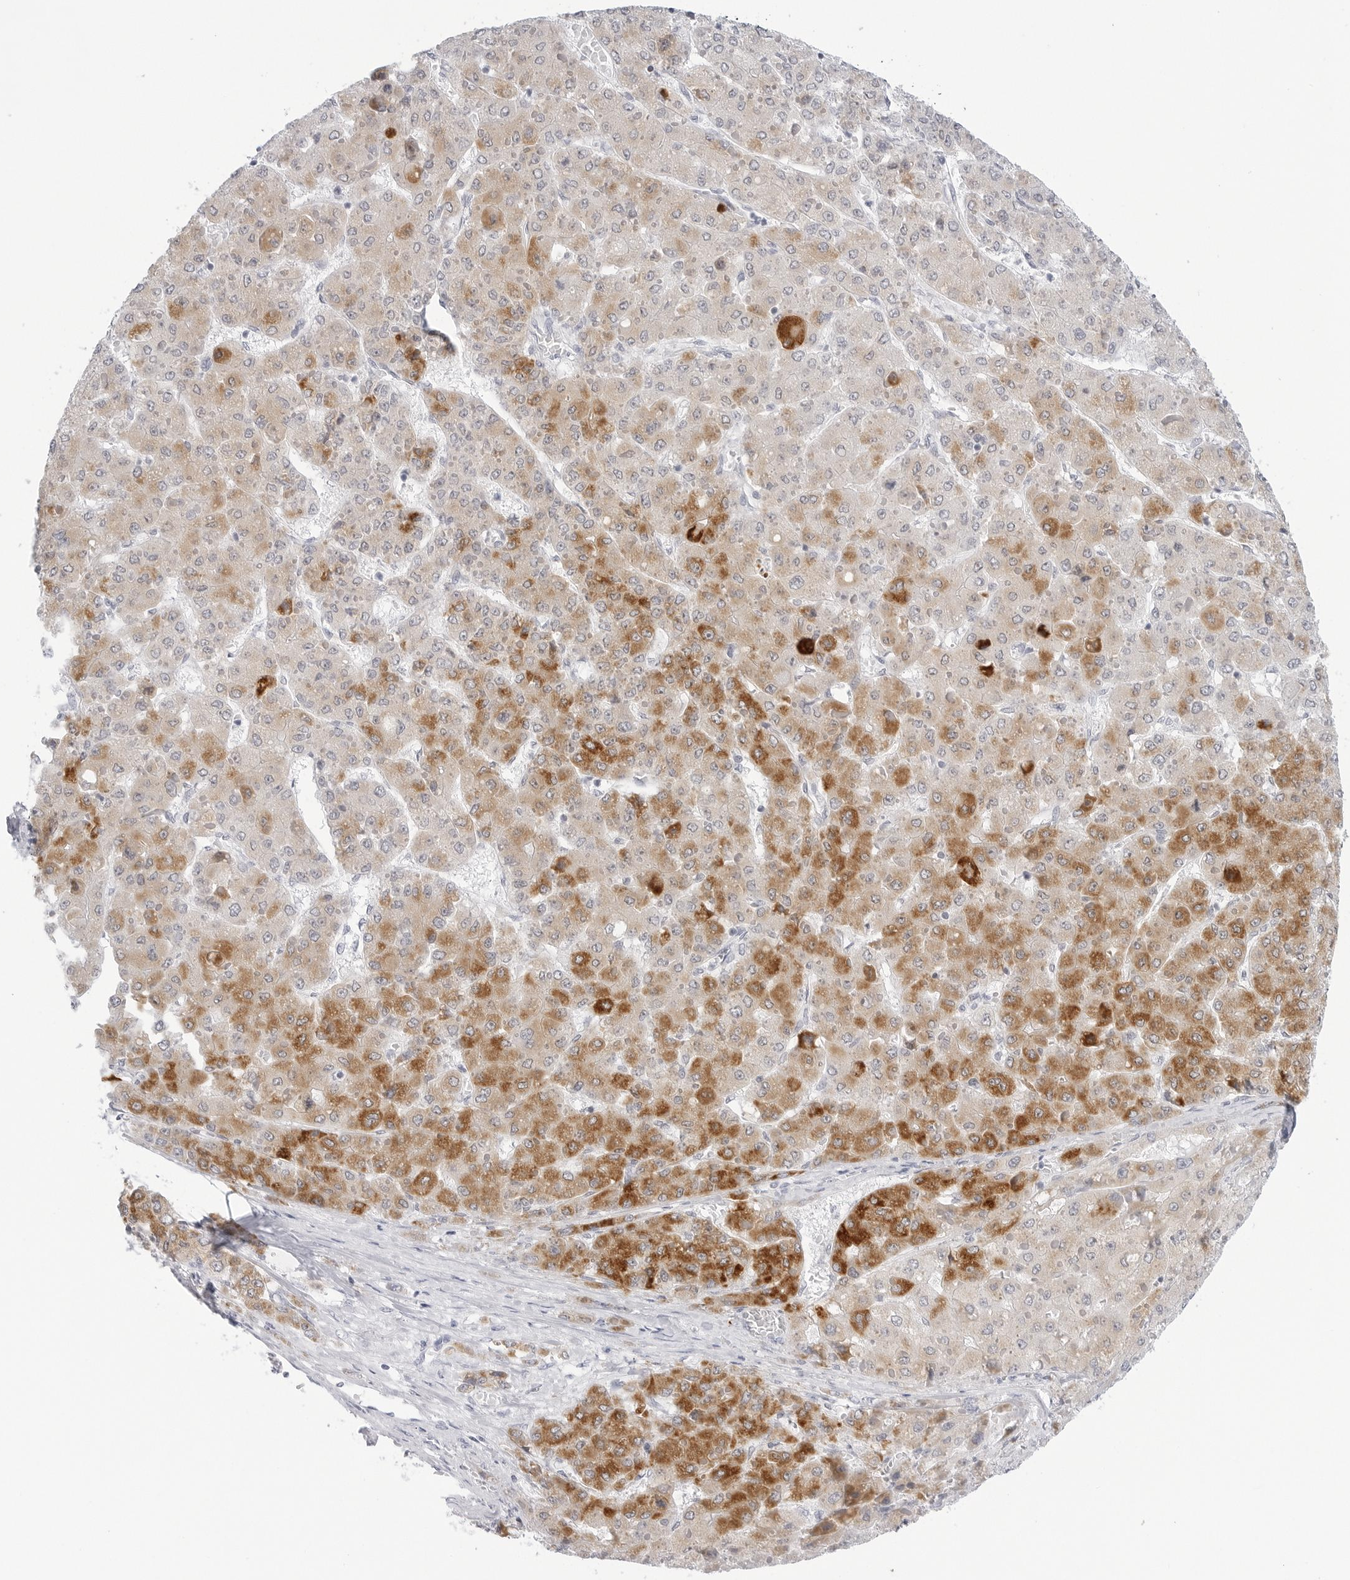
{"staining": {"intensity": "moderate", "quantity": "25%-75%", "location": "cytoplasmic/membranous"}, "tissue": "liver cancer", "cell_type": "Tumor cells", "image_type": "cancer", "snomed": [{"axis": "morphology", "description": "Carcinoma, Hepatocellular, NOS"}, {"axis": "topography", "description": "Liver"}], "caption": "Immunohistochemistry (IHC) of human liver hepatocellular carcinoma exhibits medium levels of moderate cytoplasmic/membranous staining in approximately 25%-75% of tumor cells.", "gene": "HSPB7", "patient": {"sex": "female", "age": 73}}